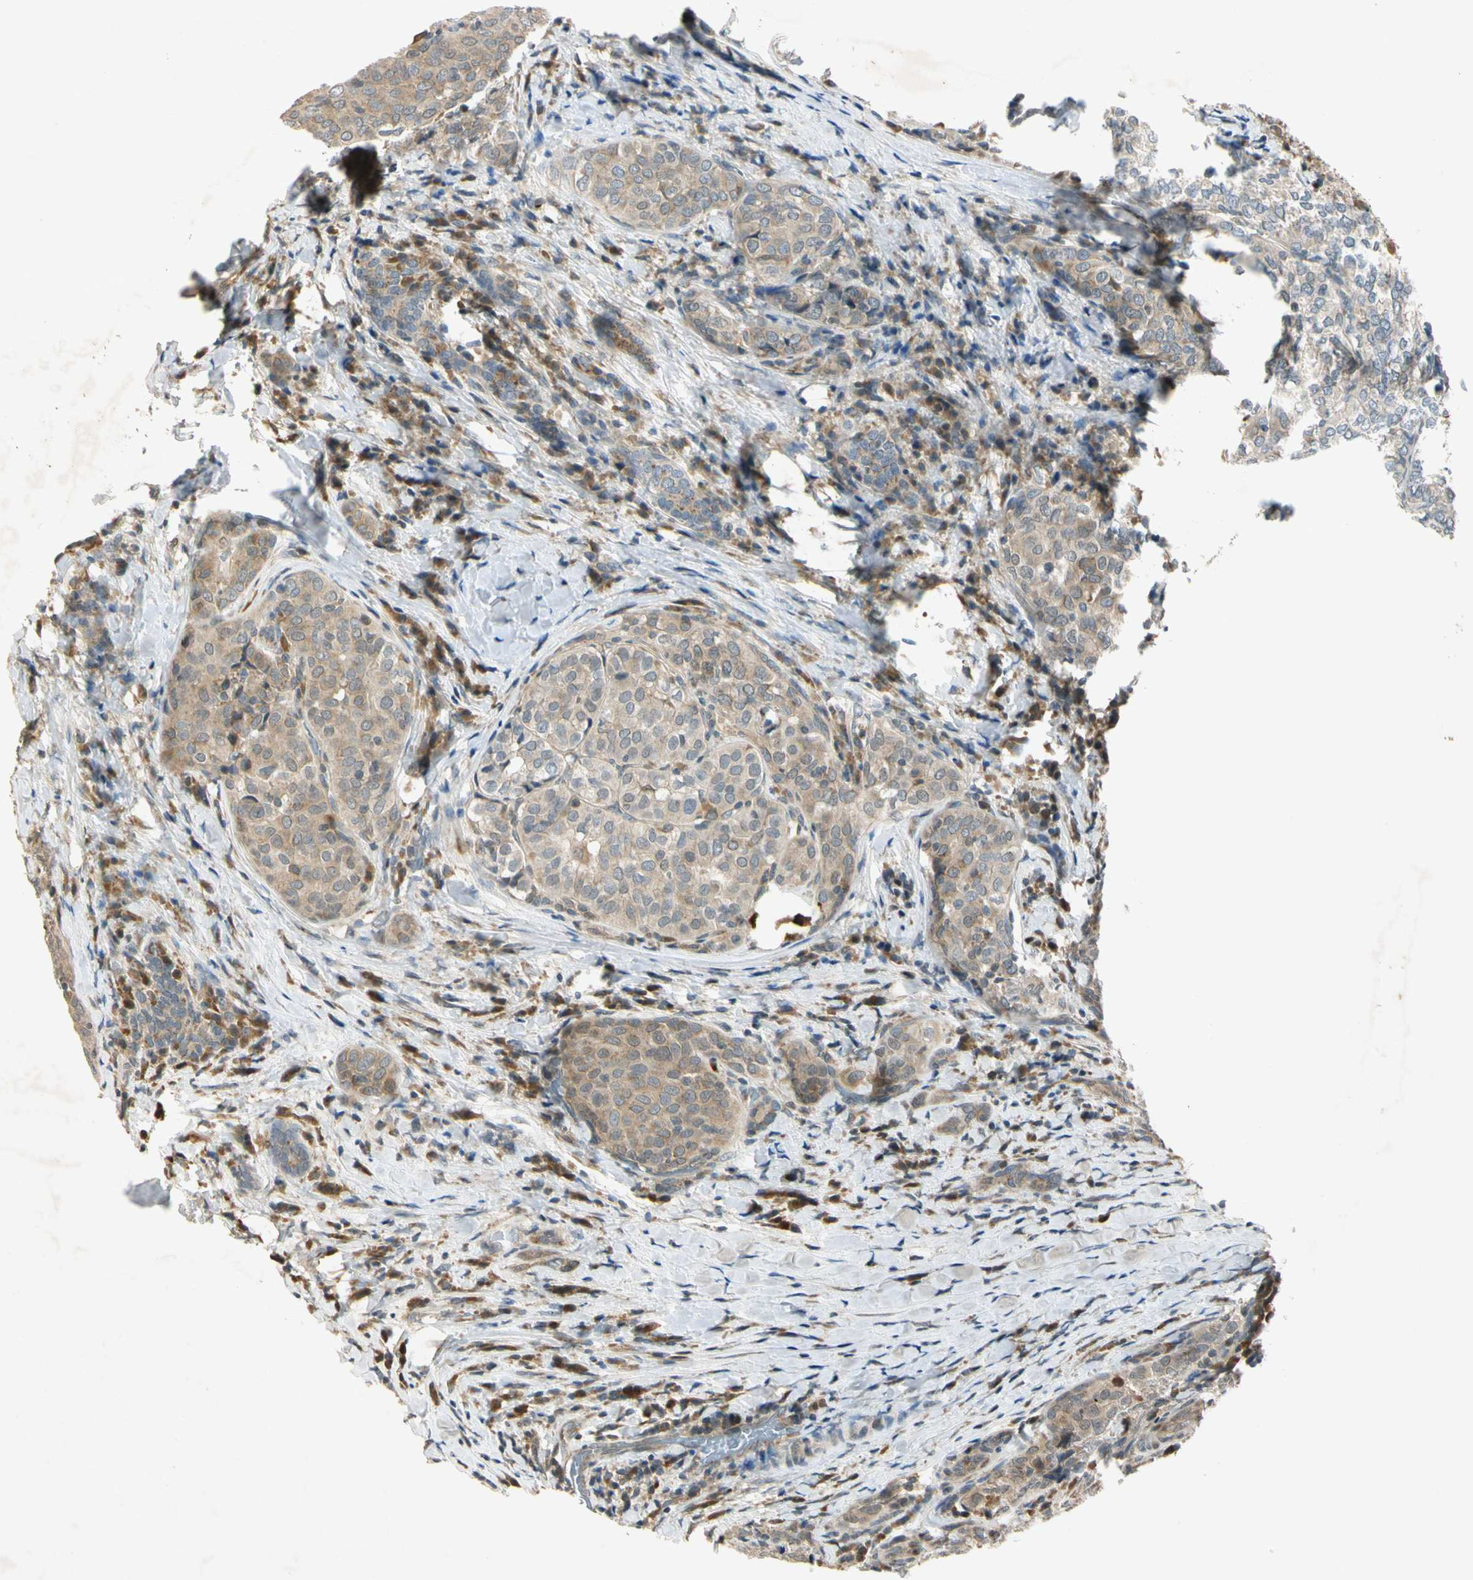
{"staining": {"intensity": "moderate", "quantity": ">75%", "location": "cytoplasmic/membranous"}, "tissue": "thyroid cancer", "cell_type": "Tumor cells", "image_type": "cancer", "snomed": [{"axis": "morphology", "description": "Normal tissue, NOS"}, {"axis": "morphology", "description": "Papillary adenocarcinoma, NOS"}, {"axis": "topography", "description": "Thyroid gland"}], "caption": "Moderate cytoplasmic/membranous protein positivity is seen in about >75% of tumor cells in thyroid cancer.", "gene": "RPS6KB2", "patient": {"sex": "female", "age": 30}}